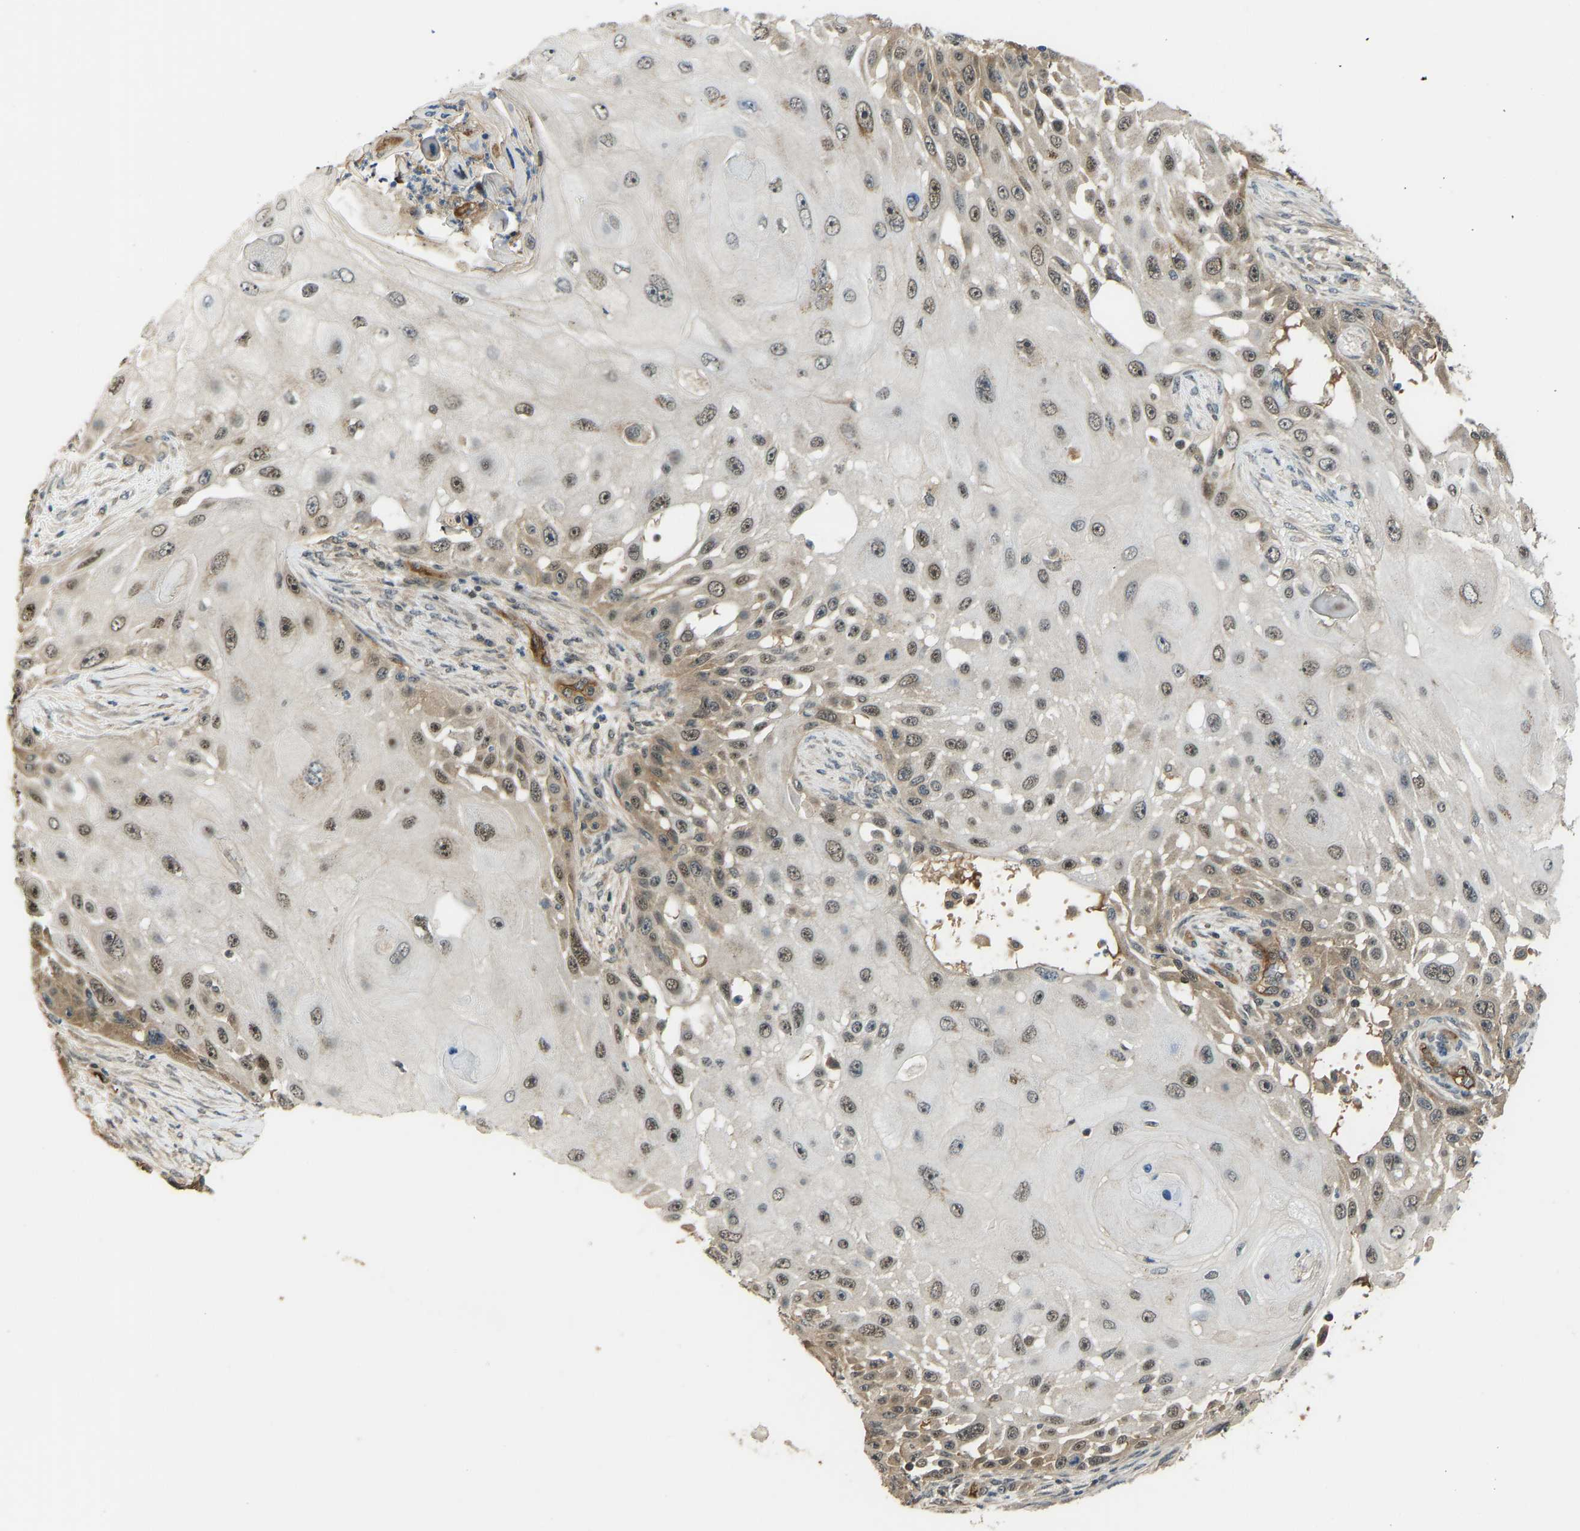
{"staining": {"intensity": "moderate", "quantity": ">75%", "location": "nuclear"}, "tissue": "skin cancer", "cell_type": "Tumor cells", "image_type": "cancer", "snomed": [{"axis": "morphology", "description": "Squamous cell carcinoma, NOS"}, {"axis": "topography", "description": "Skin"}], "caption": "There is medium levels of moderate nuclear positivity in tumor cells of skin cancer, as demonstrated by immunohistochemical staining (brown color).", "gene": "CCT8", "patient": {"sex": "female", "age": 44}}